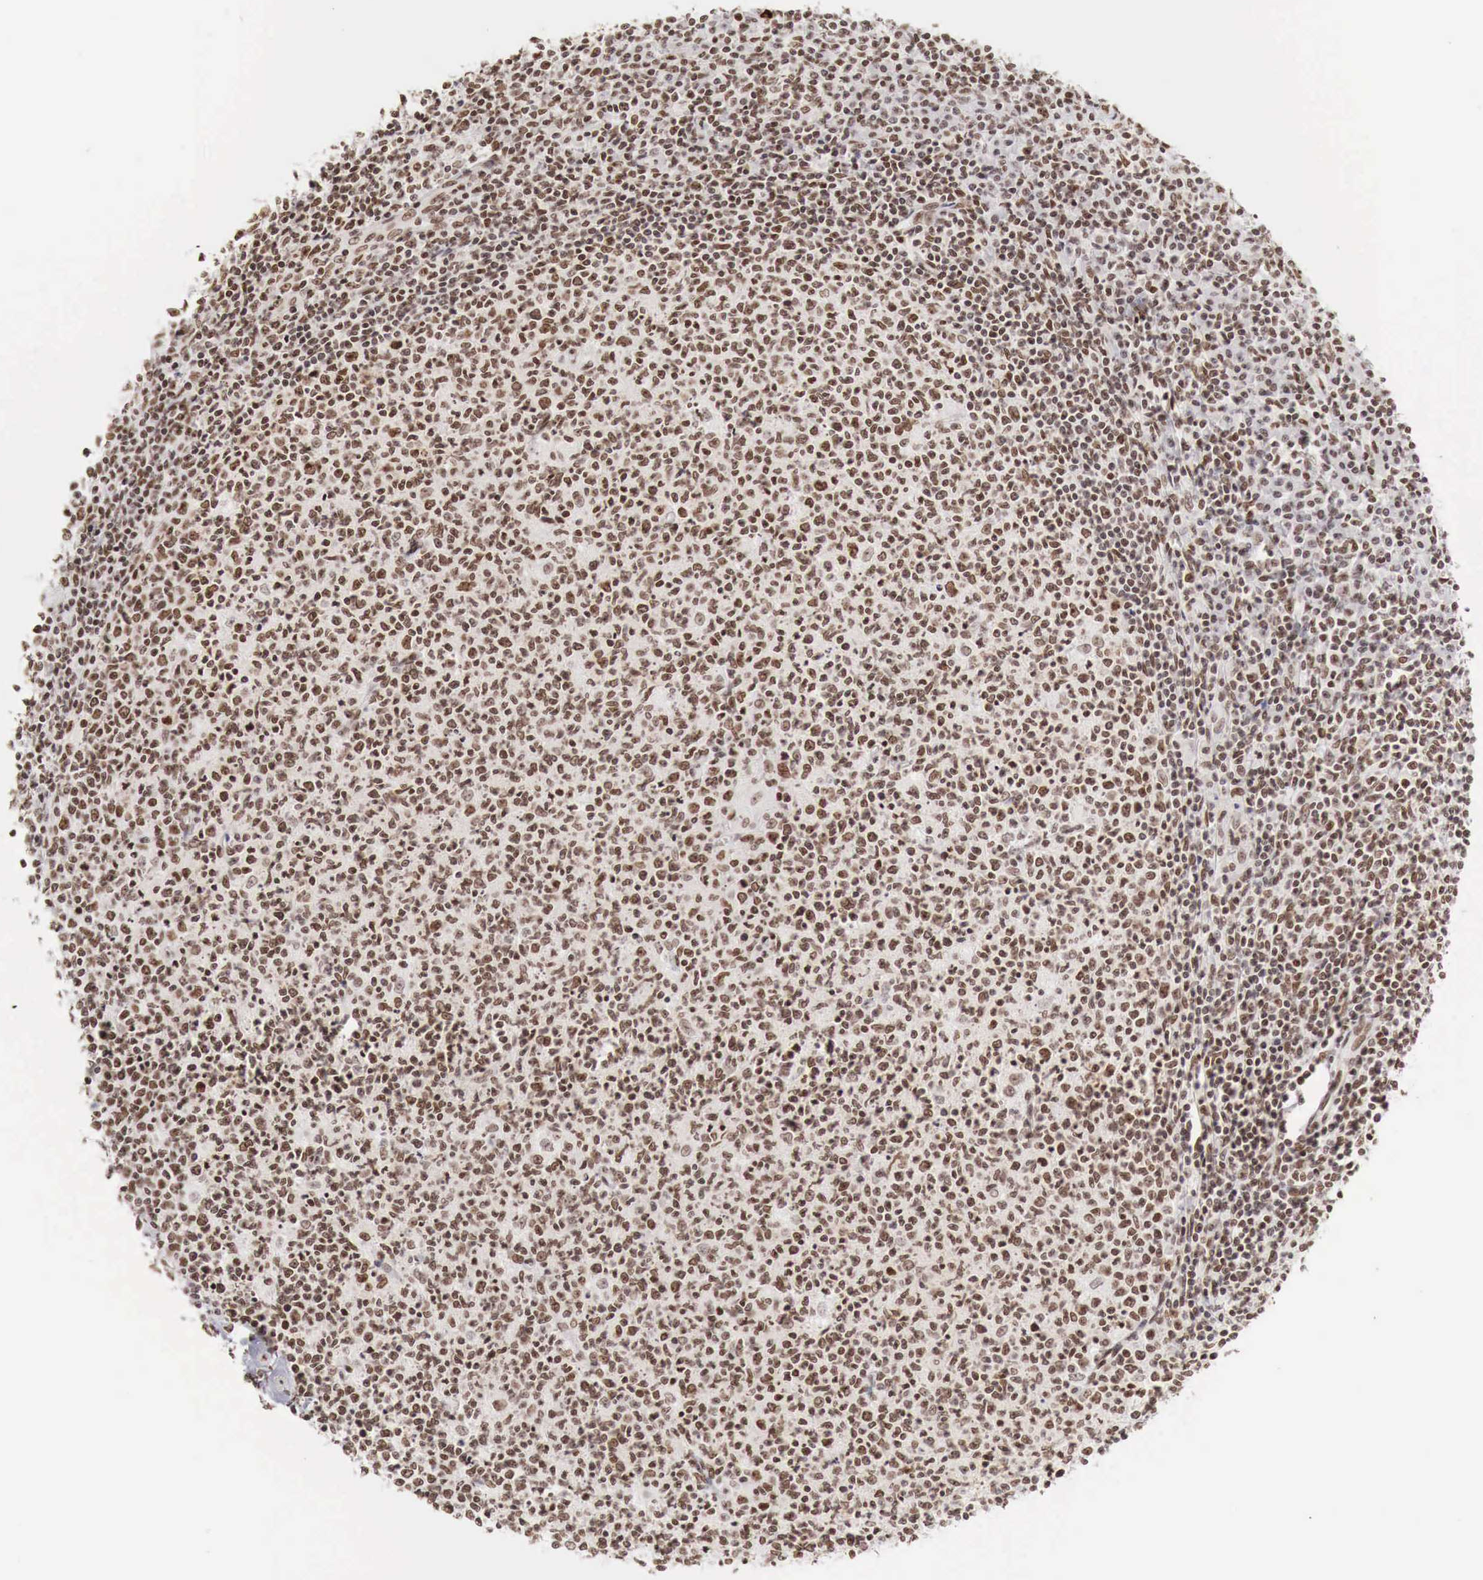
{"staining": {"intensity": "strong", "quantity": ">75%", "location": "nuclear"}, "tissue": "tonsil", "cell_type": "Germinal center cells", "image_type": "normal", "snomed": [{"axis": "morphology", "description": "Normal tissue, NOS"}, {"axis": "topography", "description": "Tonsil"}], "caption": "Germinal center cells reveal strong nuclear staining in about >75% of cells in unremarkable tonsil.", "gene": "PHF14", "patient": {"sex": "male", "age": 6}}